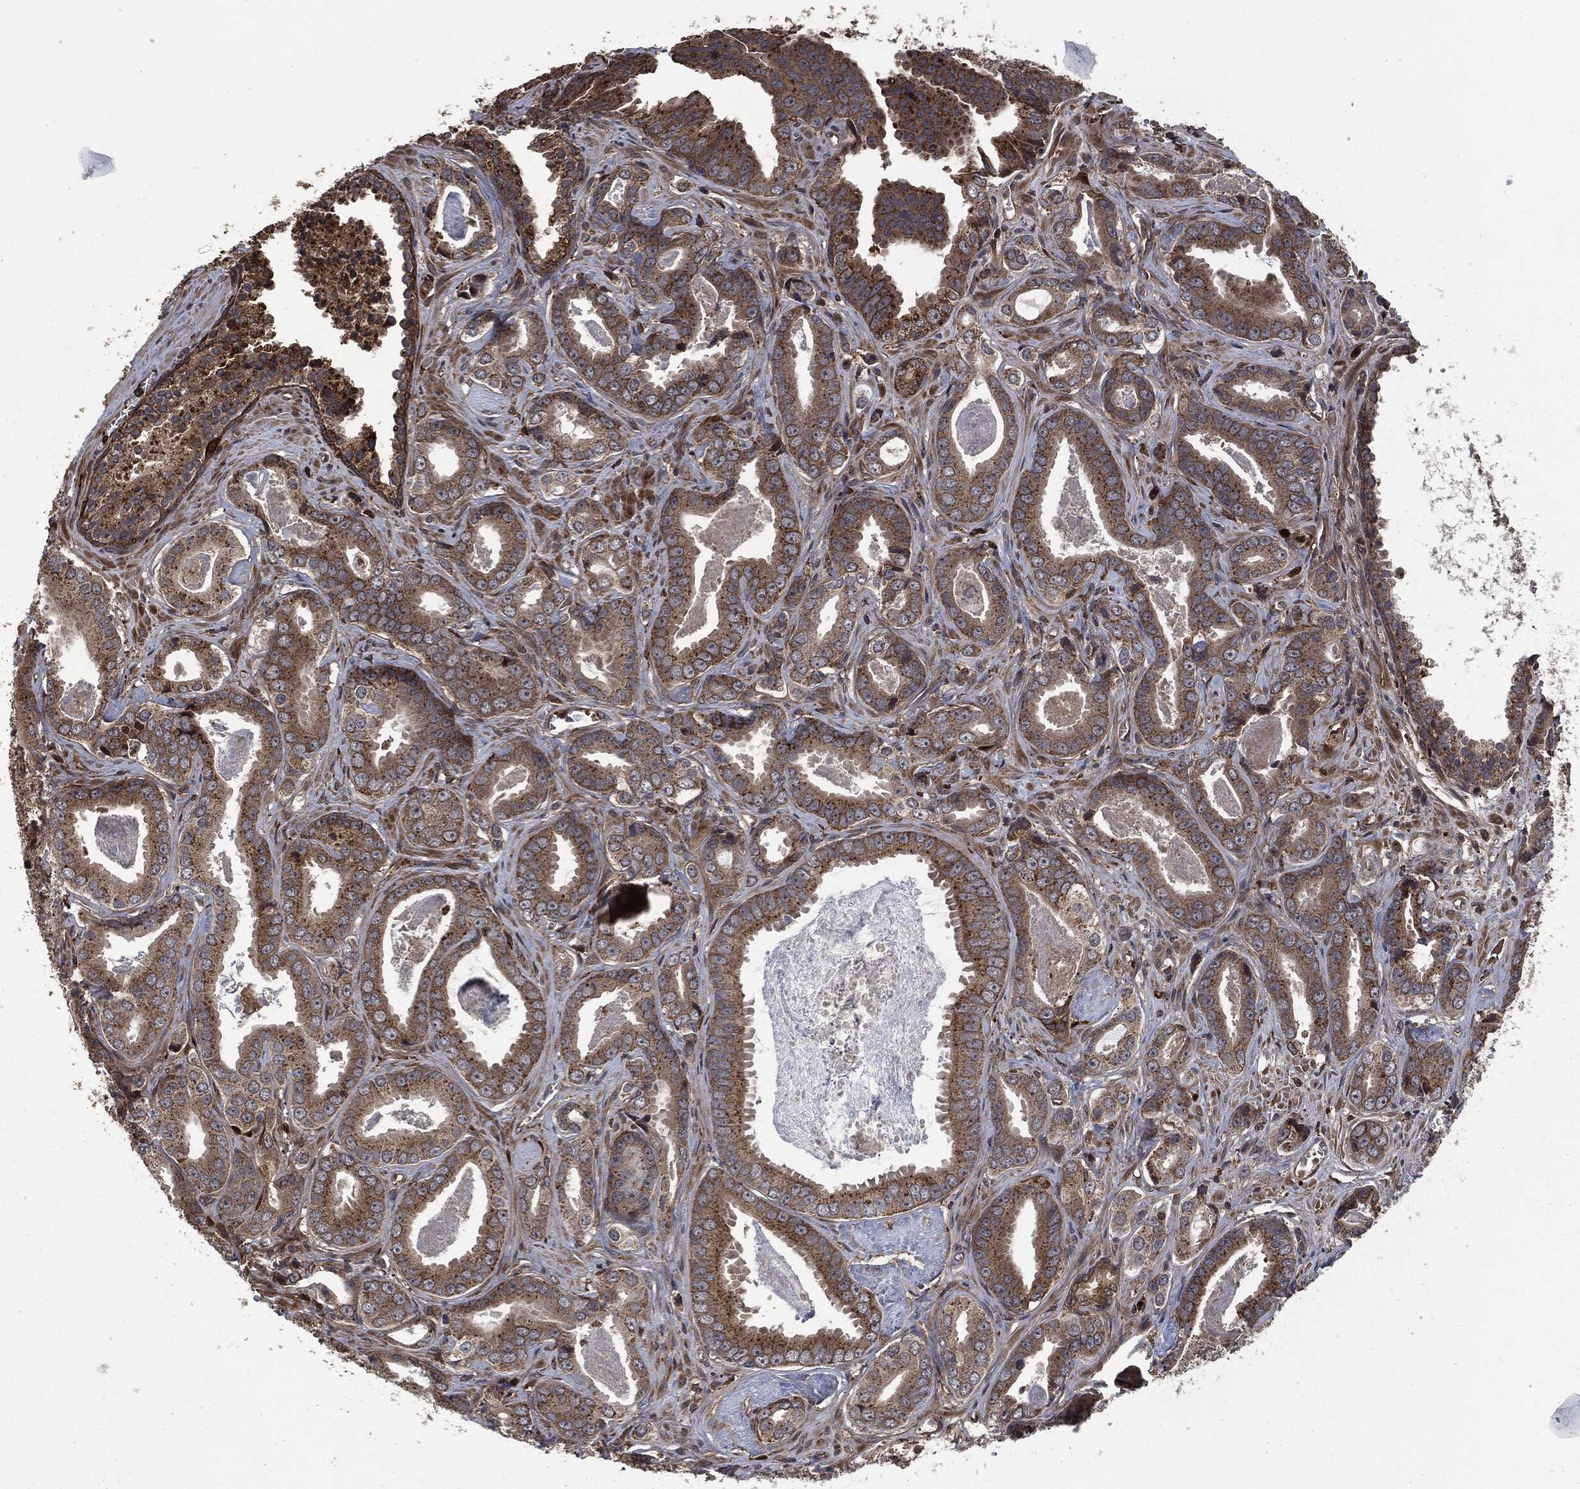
{"staining": {"intensity": "moderate", "quantity": "25%-75%", "location": "cytoplasmic/membranous"}, "tissue": "prostate cancer", "cell_type": "Tumor cells", "image_type": "cancer", "snomed": [{"axis": "morphology", "description": "Adenocarcinoma, NOS"}, {"axis": "topography", "description": "Prostate"}], "caption": "This histopathology image shows IHC staining of human prostate cancer, with medium moderate cytoplasmic/membranous staining in approximately 25%-75% of tumor cells.", "gene": "CRABP2", "patient": {"sex": "male", "age": 61}}